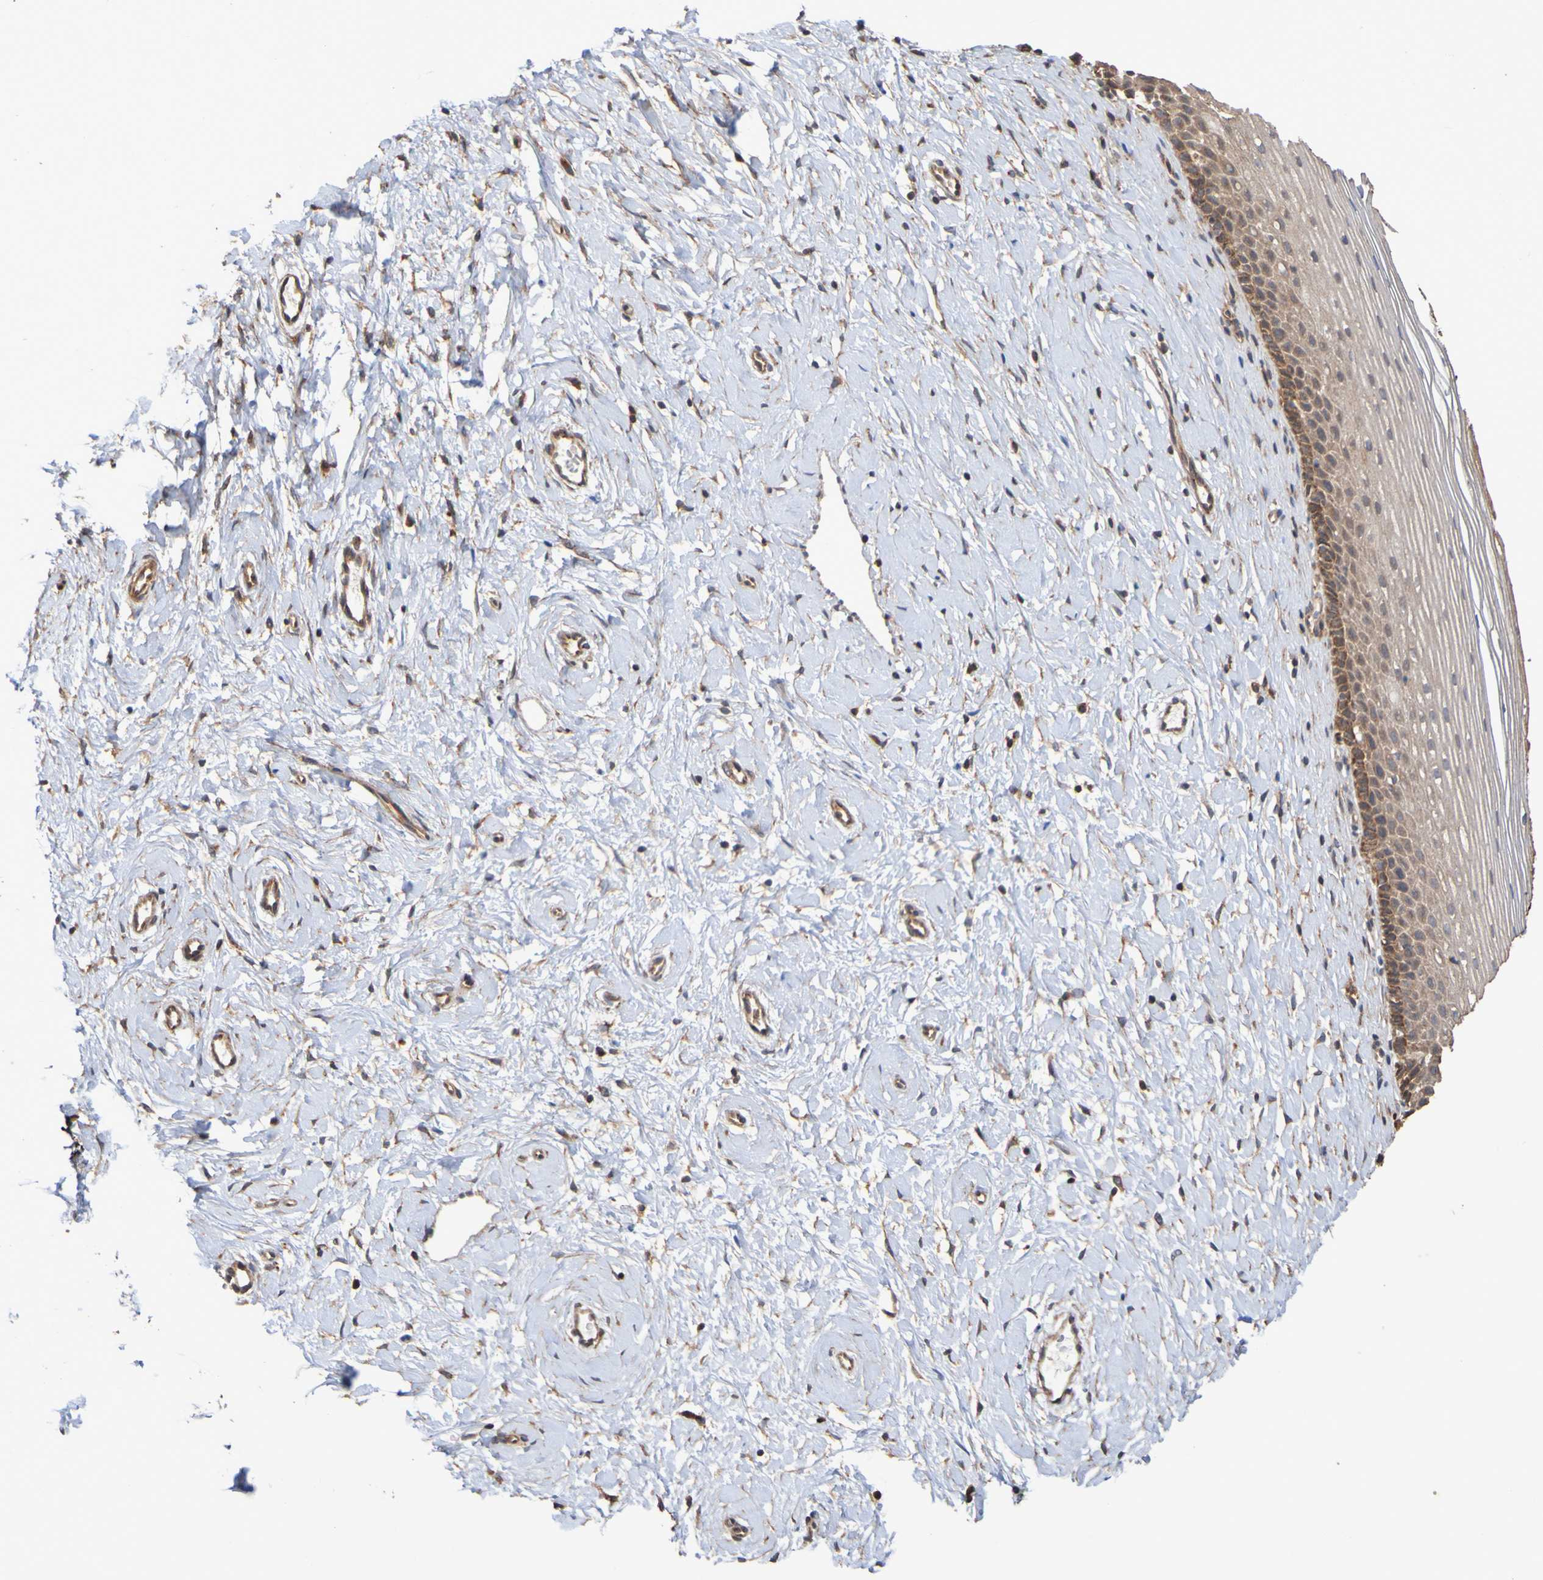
{"staining": {"intensity": "weak", "quantity": ">75%", "location": "cytoplasmic/membranous"}, "tissue": "cervix", "cell_type": "Glandular cells", "image_type": "normal", "snomed": [{"axis": "morphology", "description": "Normal tissue, NOS"}, {"axis": "topography", "description": "Cervix"}], "caption": "Glandular cells demonstrate weak cytoplasmic/membranous positivity in about >75% of cells in unremarkable cervix. (DAB (3,3'-diaminobenzidine) = brown stain, brightfield microscopy at high magnification).", "gene": "UCN", "patient": {"sex": "female", "age": 39}}